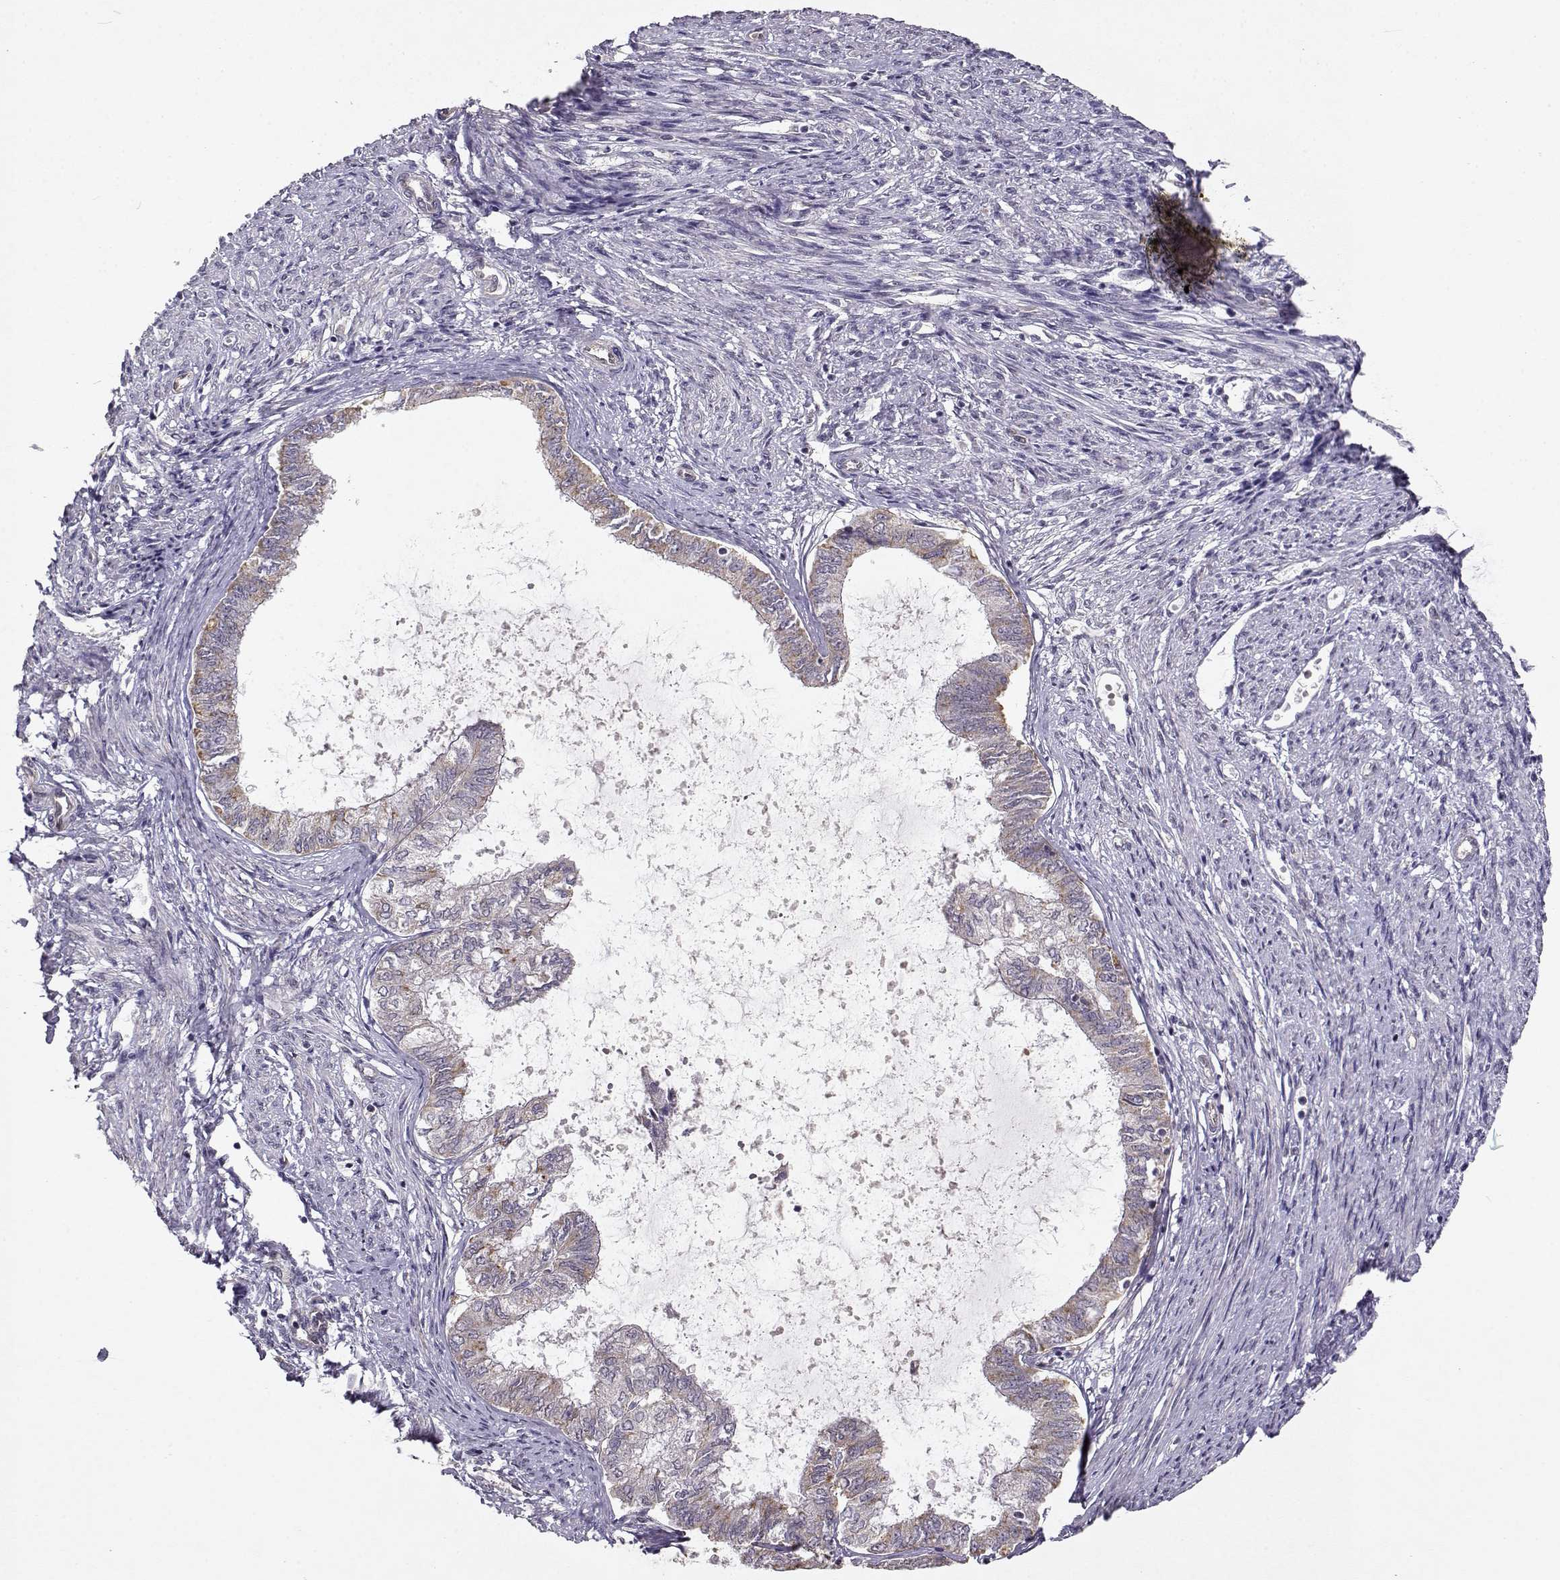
{"staining": {"intensity": "negative", "quantity": "none", "location": "none"}, "tissue": "endometrial cancer", "cell_type": "Tumor cells", "image_type": "cancer", "snomed": [{"axis": "morphology", "description": "Adenocarcinoma, NOS"}, {"axis": "topography", "description": "Endometrium"}], "caption": "The immunohistochemistry (IHC) image has no significant staining in tumor cells of endometrial adenocarcinoma tissue. The staining is performed using DAB (3,3'-diaminobenzidine) brown chromogen with nuclei counter-stained in using hematoxylin.", "gene": "BMX", "patient": {"sex": "female", "age": 86}}